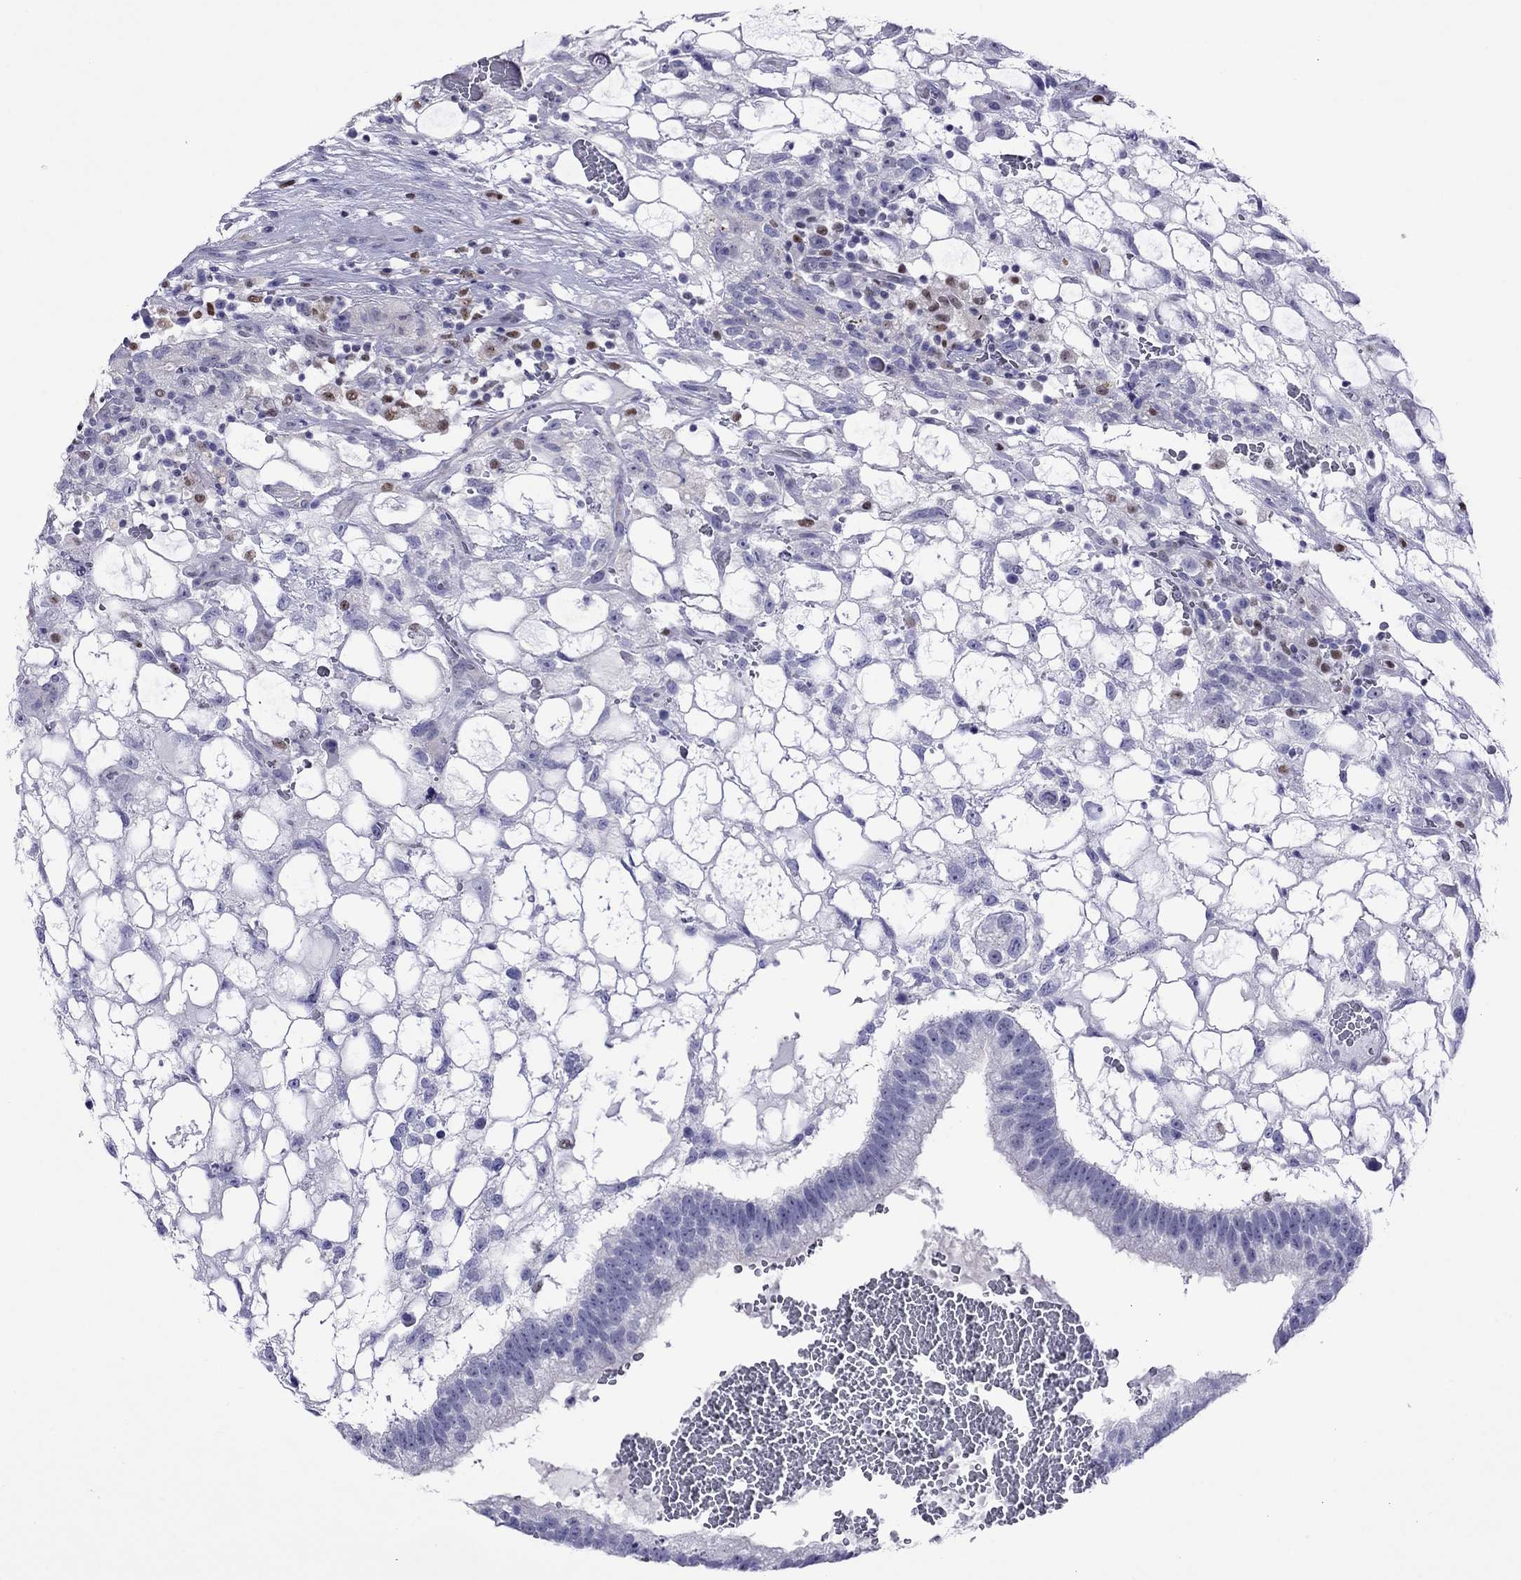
{"staining": {"intensity": "negative", "quantity": "none", "location": "none"}, "tissue": "testis cancer", "cell_type": "Tumor cells", "image_type": "cancer", "snomed": [{"axis": "morphology", "description": "Normal tissue, NOS"}, {"axis": "morphology", "description": "Carcinoma, Embryonal, NOS"}, {"axis": "topography", "description": "Testis"}, {"axis": "topography", "description": "Epididymis"}], "caption": "The photomicrograph displays no significant staining in tumor cells of testis embryonal carcinoma.", "gene": "MPZ", "patient": {"sex": "male", "age": 32}}